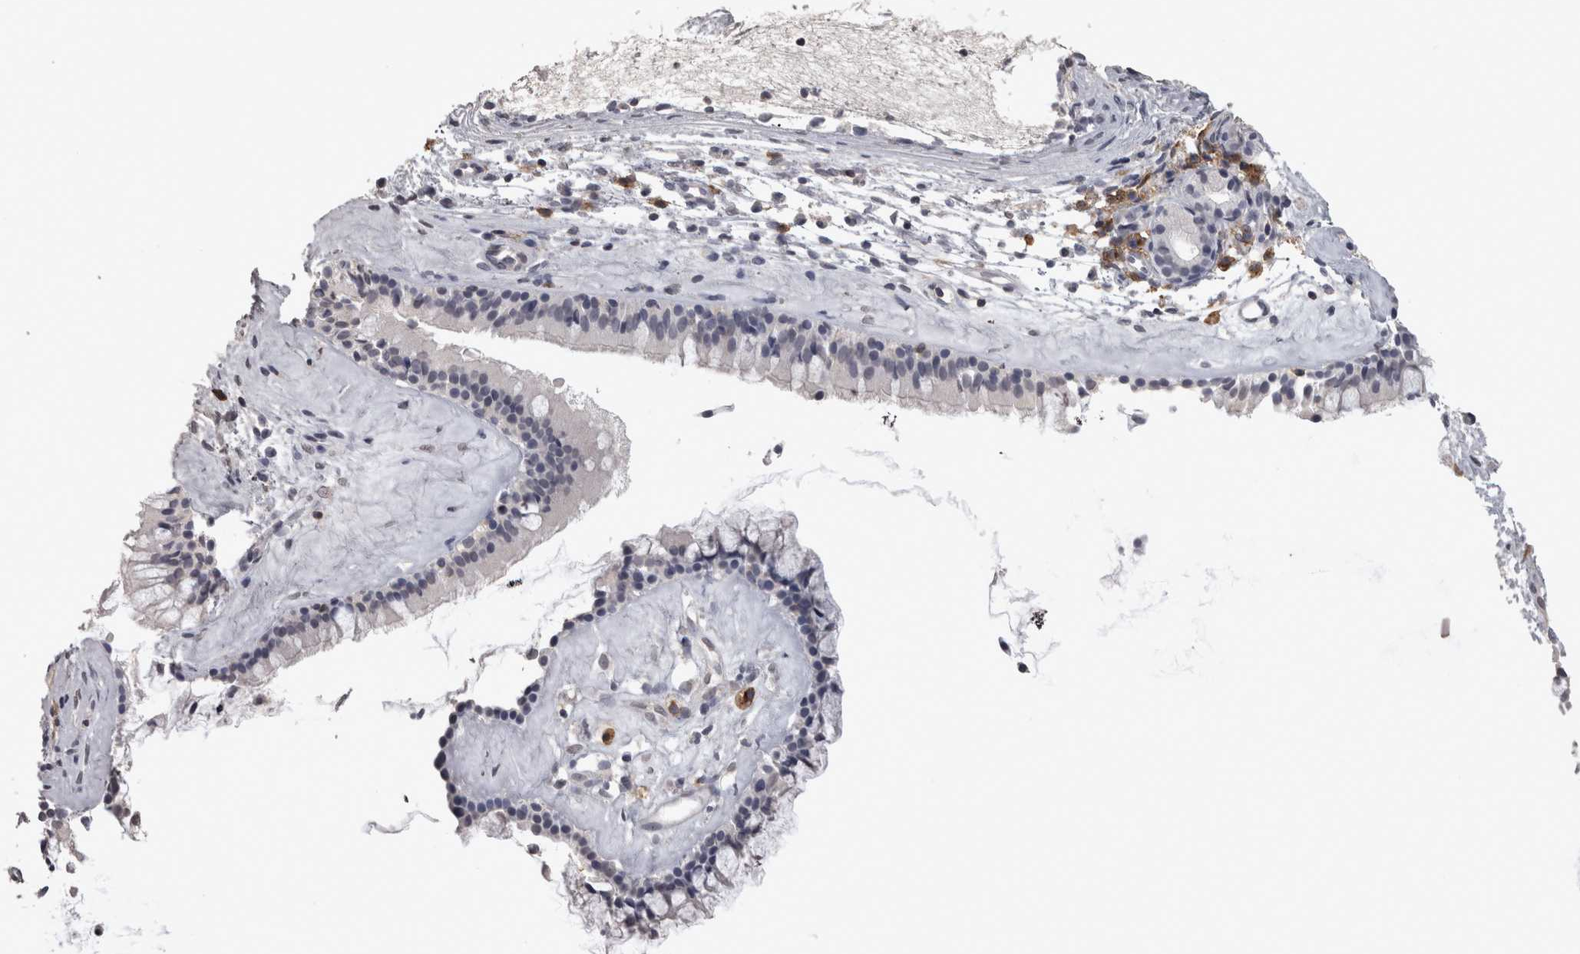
{"staining": {"intensity": "negative", "quantity": "none", "location": "none"}, "tissue": "nasopharynx", "cell_type": "Respiratory epithelial cells", "image_type": "normal", "snomed": [{"axis": "morphology", "description": "Normal tissue, NOS"}, {"axis": "topography", "description": "Nasopharynx"}], "caption": "Immunohistochemistry (IHC) micrograph of benign nasopharynx: human nasopharynx stained with DAB (3,3'-diaminobenzidine) displays no significant protein expression in respiratory epithelial cells. Nuclei are stained in blue.", "gene": "LAX1", "patient": {"sex": "female", "age": 42}}